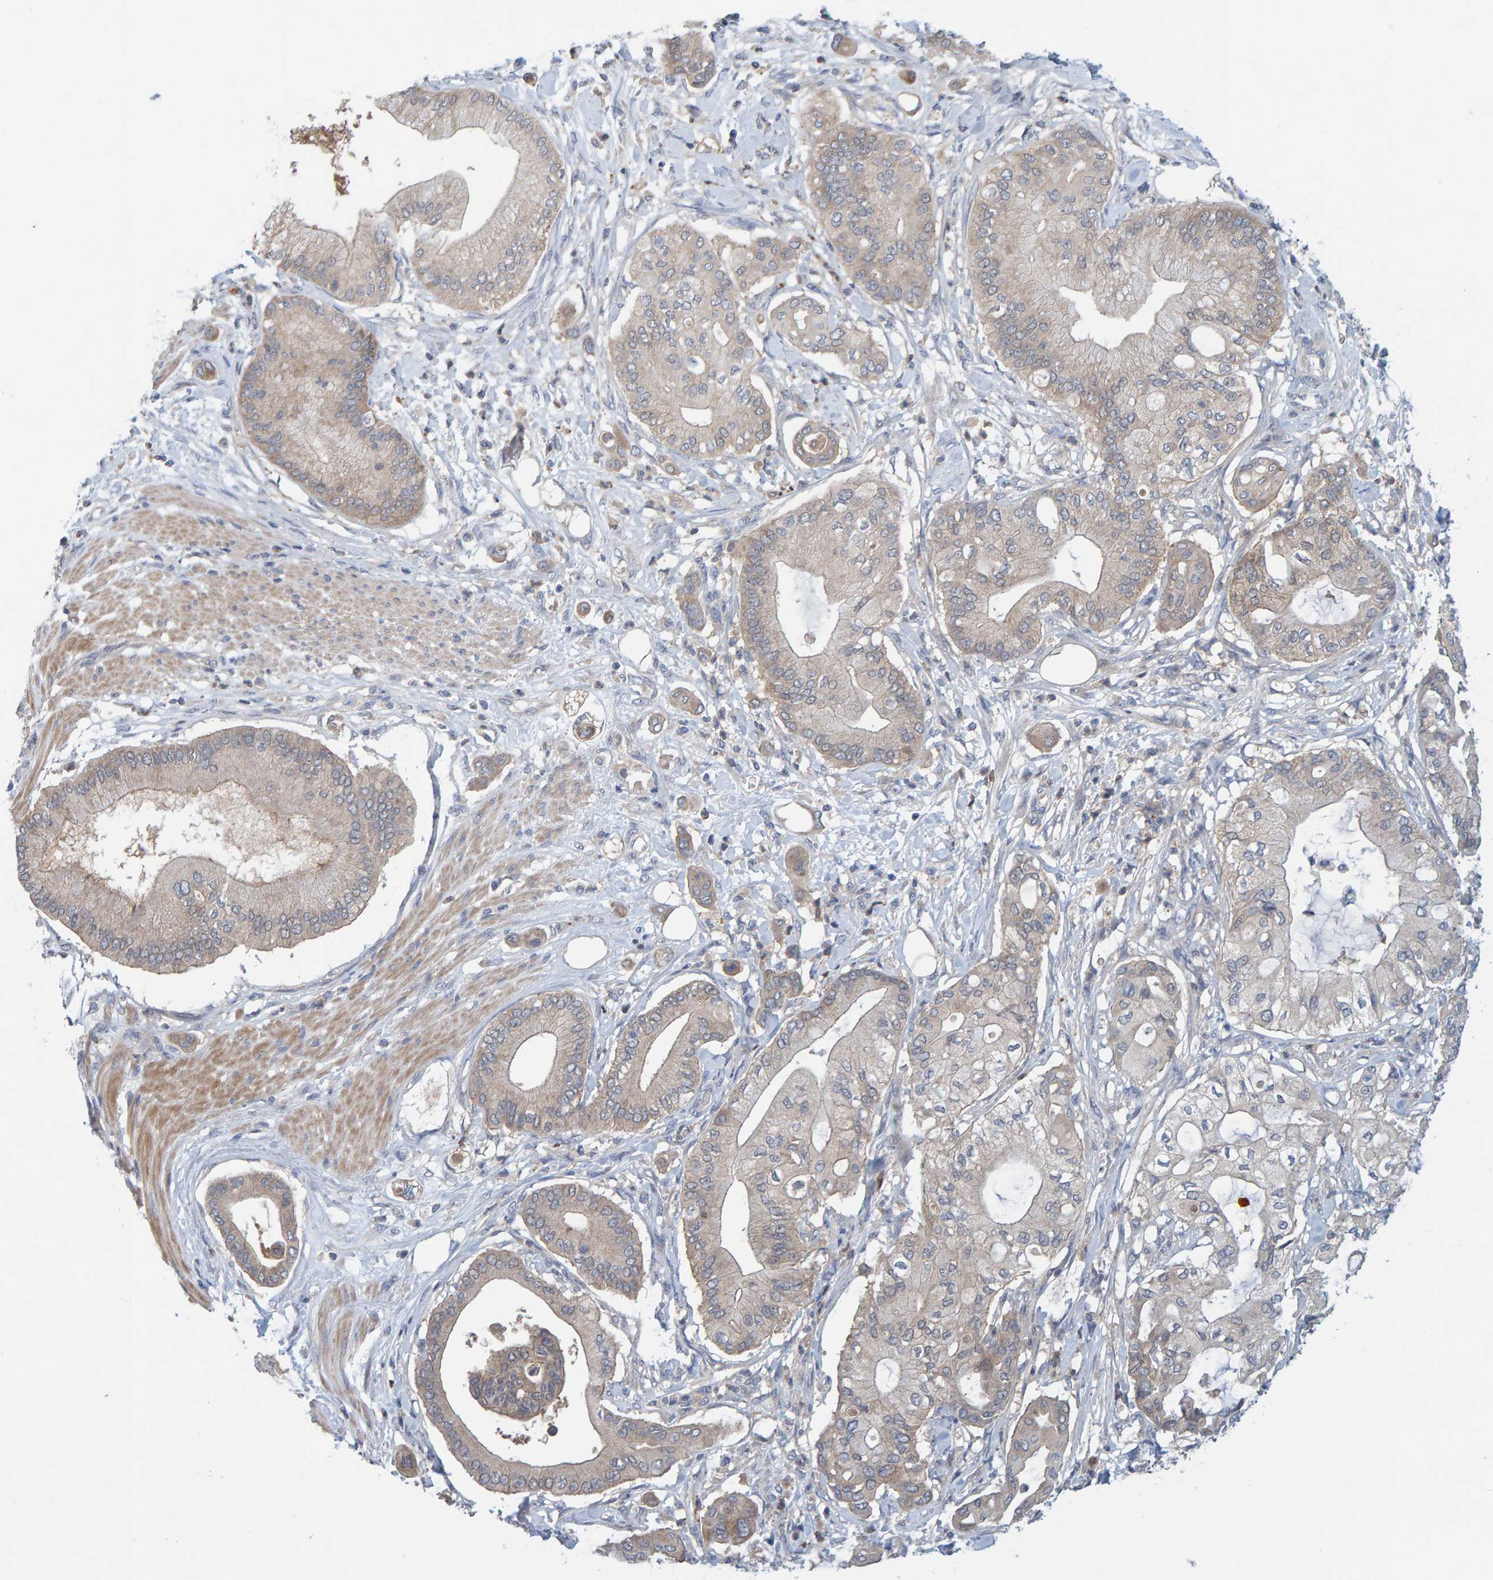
{"staining": {"intensity": "weak", "quantity": "<25%", "location": "cytoplasmic/membranous"}, "tissue": "pancreatic cancer", "cell_type": "Tumor cells", "image_type": "cancer", "snomed": [{"axis": "morphology", "description": "Adenocarcinoma, NOS"}, {"axis": "morphology", "description": "Adenocarcinoma, metastatic, NOS"}, {"axis": "topography", "description": "Lymph node"}, {"axis": "topography", "description": "Pancreas"}, {"axis": "topography", "description": "Duodenum"}], "caption": "DAB (3,3'-diaminobenzidine) immunohistochemical staining of adenocarcinoma (pancreatic) reveals no significant positivity in tumor cells.", "gene": "TATDN1", "patient": {"sex": "female", "age": 64}}